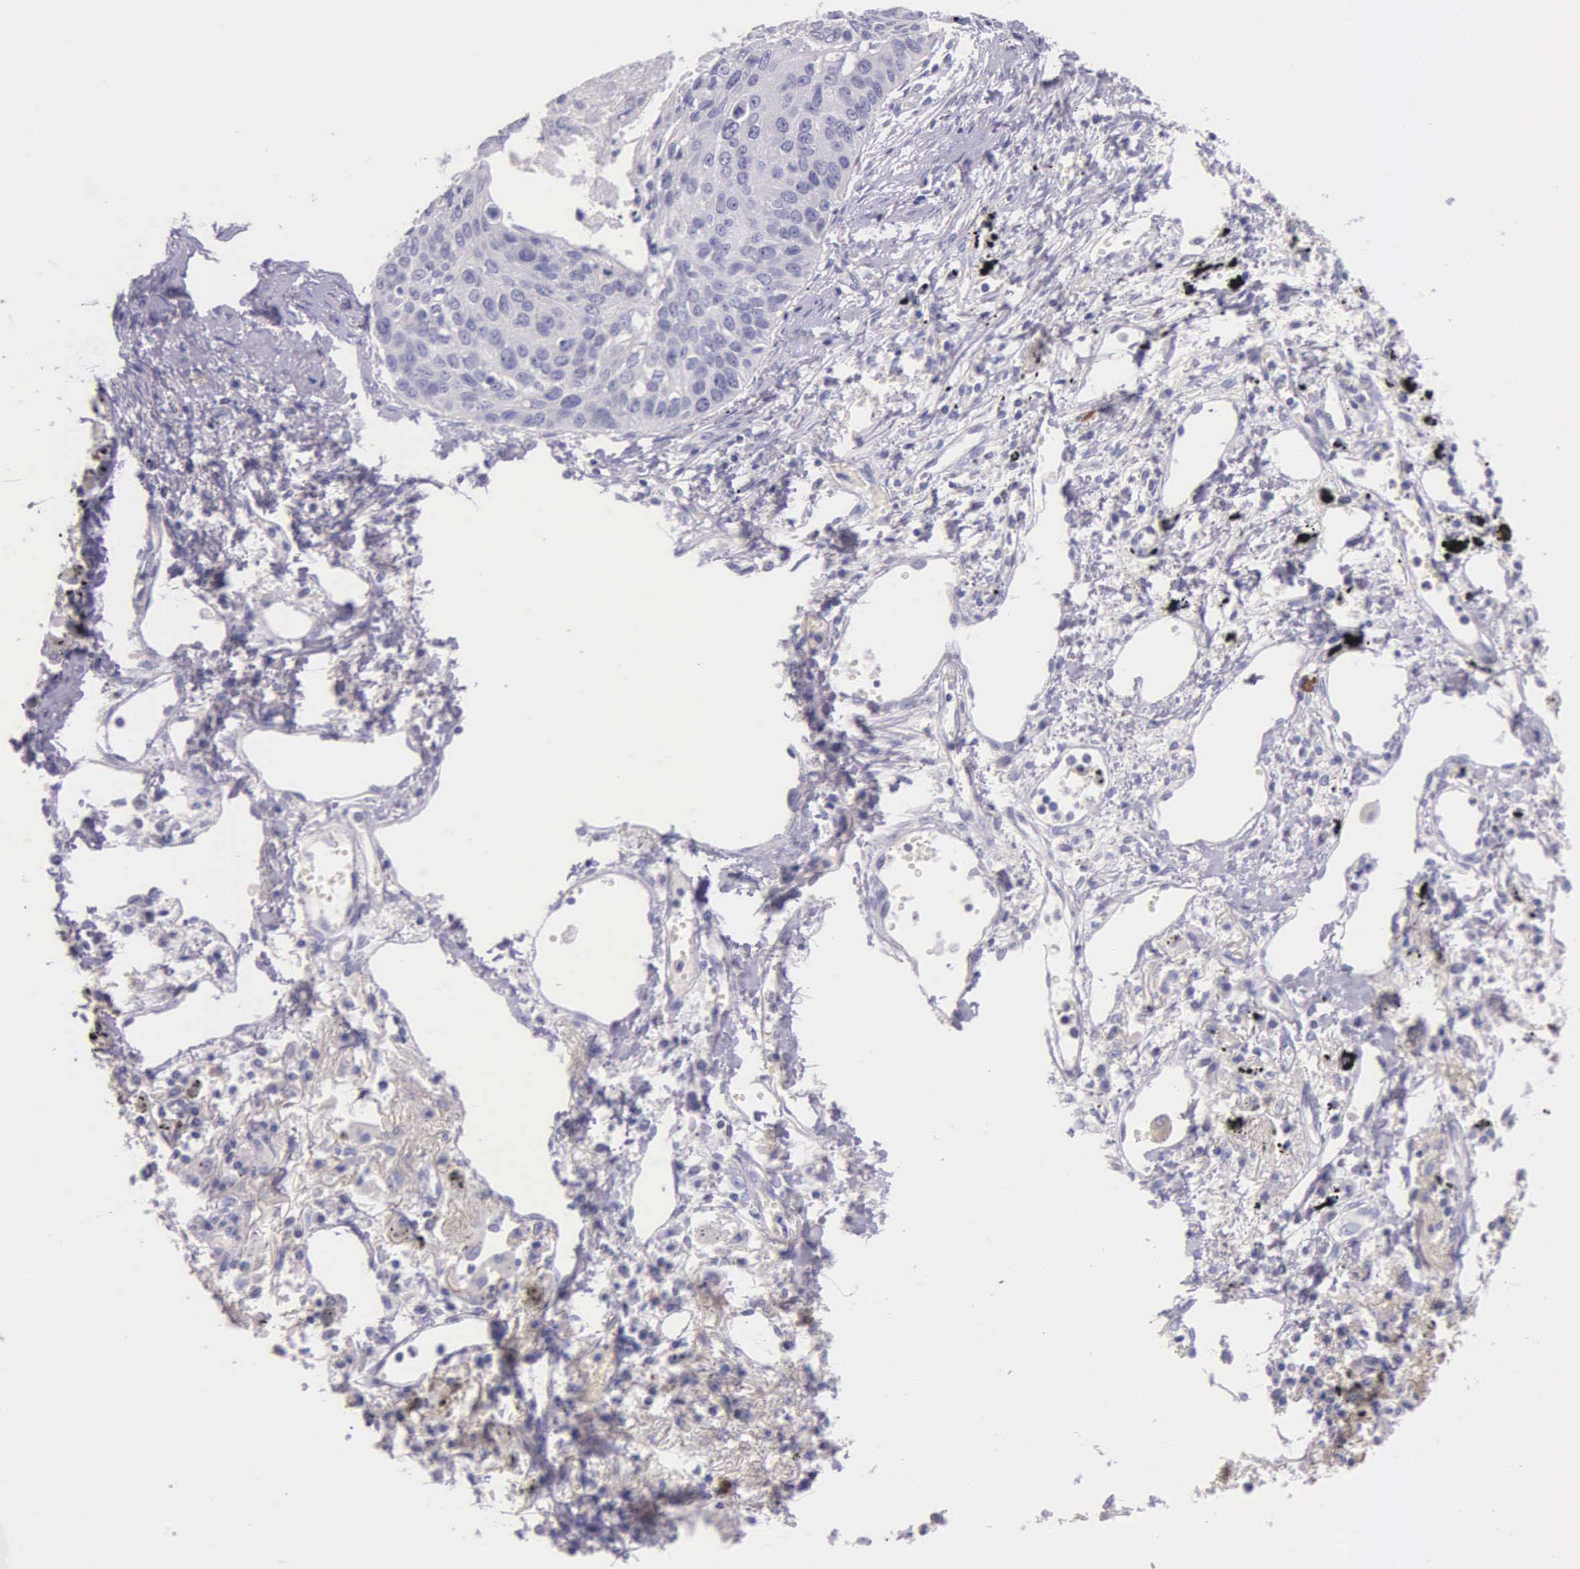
{"staining": {"intensity": "negative", "quantity": "none", "location": "none"}, "tissue": "lung cancer", "cell_type": "Tumor cells", "image_type": "cancer", "snomed": [{"axis": "morphology", "description": "Squamous cell carcinoma, NOS"}, {"axis": "topography", "description": "Lung"}], "caption": "Immunohistochemistry of squamous cell carcinoma (lung) displays no expression in tumor cells.", "gene": "THSD7A", "patient": {"sex": "male", "age": 71}}